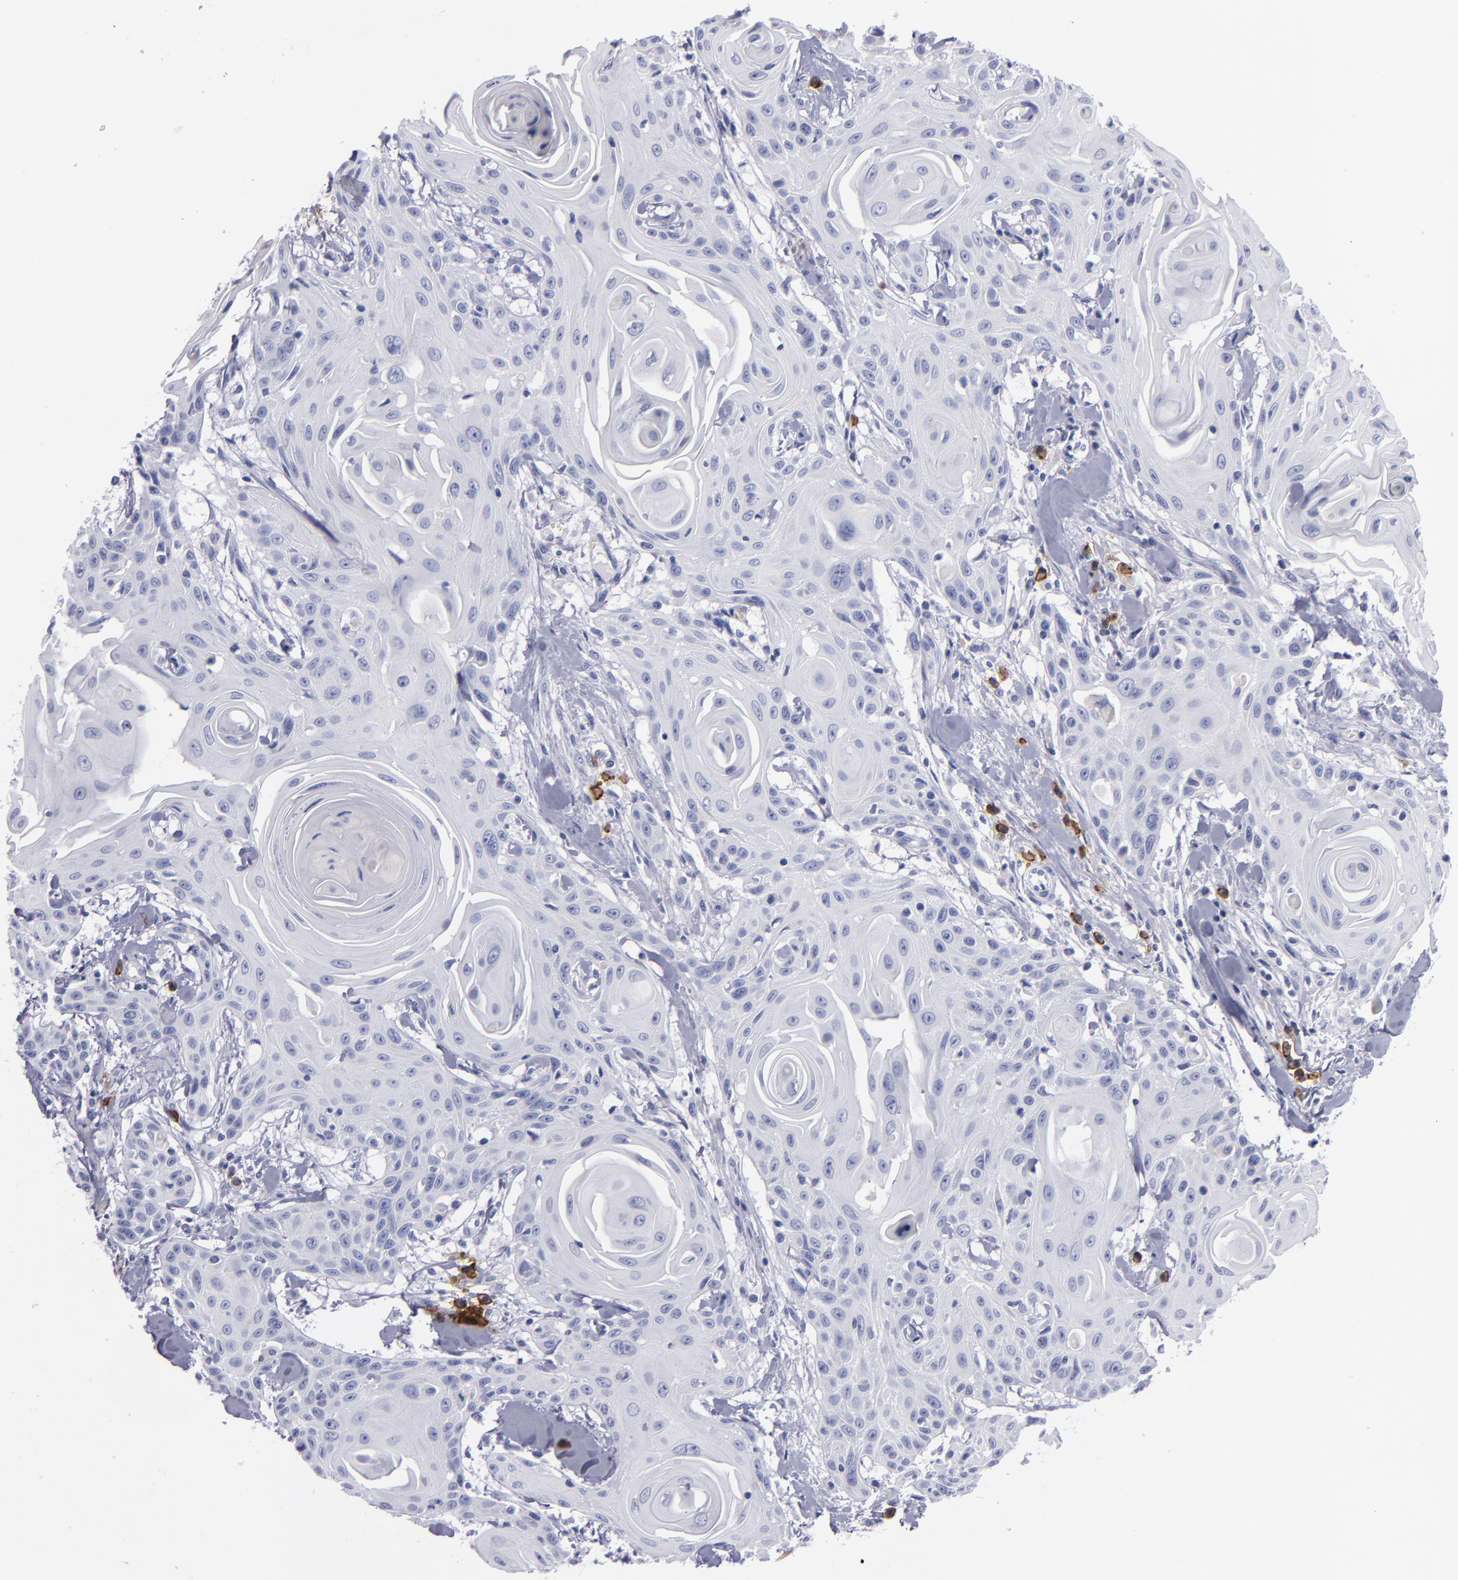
{"staining": {"intensity": "negative", "quantity": "none", "location": "none"}, "tissue": "head and neck cancer", "cell_type": "Tumor cells", "image_type": "cancer", "snomed": [{"axis": "morphology", "description": "Squamous cell carcinoma, NOS"}, {"axis": "morphology", "description": "Squamous cell carcinoma, metastatic, NOS"}, {"axis": "topography", "description": "Lymph node"}, {"axis": "topography", "description": "Salivary gland"}, {"axis": "topography", "description": "Head-Neck"}], "caption": "Tumor cells are negative for protein expression in human head and neck cancer (squamous cell carcinoma).", "gene": "CD38", "patient": {"sex": "female", "age": 74}}